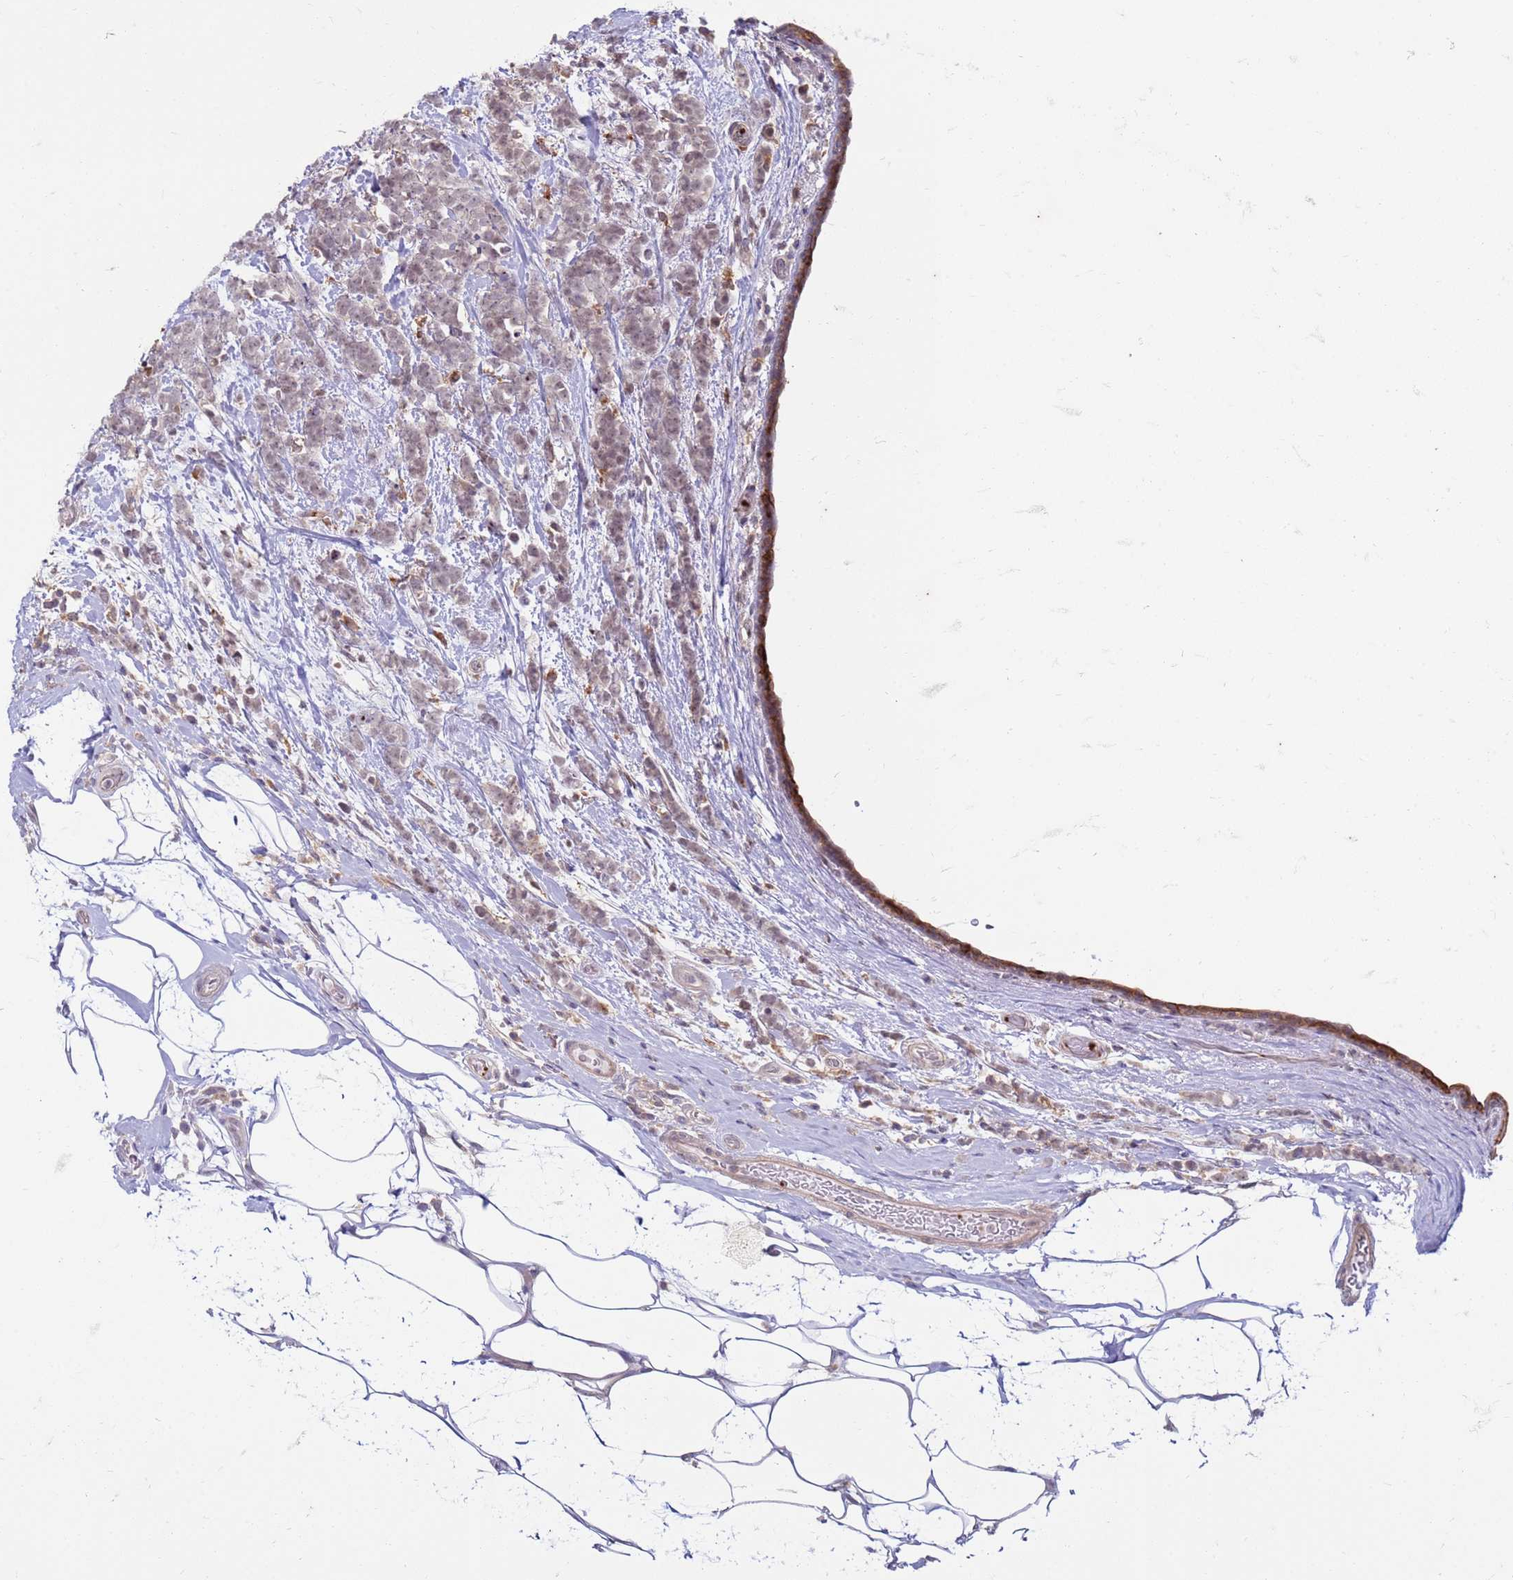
{"staining": {"intensity": "weak", "quantity": "25%-75%", "location": "cytoplasmic/membranous"}, "tissue": "breast cancer", "cell_type": "Tumor cells", "image_type": "cancer", "snomed": [{"axis": "morphology", "description": "Lobular carcinoma"}, {"axis": "topography", "description": "Breast"}], "caption": "Protein staining of breast cancer (lobular carcinoma) tissue shows weak cytoplasmic/membranous positivity in approximately 25%-75% of tumor cells.", "gene": "SLC15A3", "patient": {"sex": "female", "age": 58}}